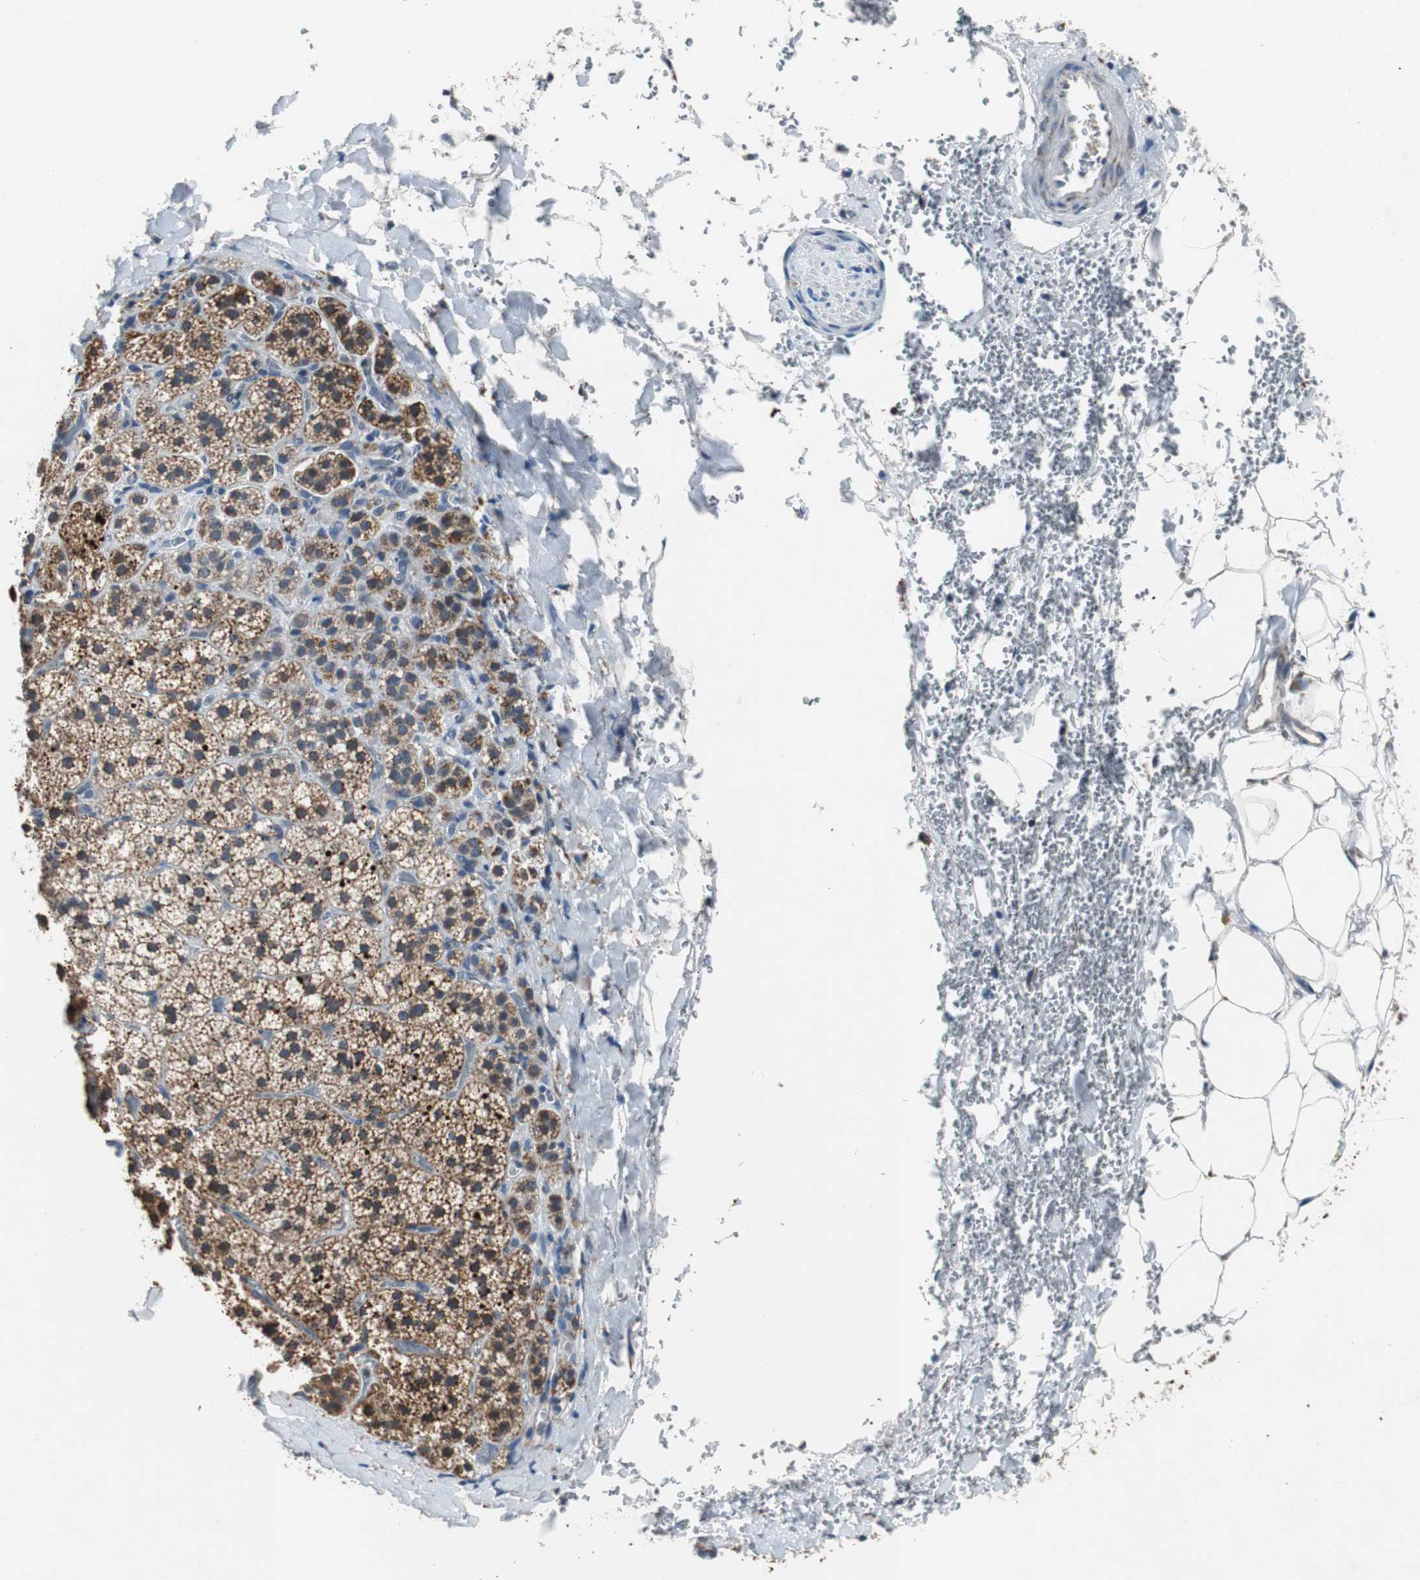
{"staining": {"intensity": "strong", "quantity": ">75%", "location": "cytoplasmic/membranous"}, "tissue": "adrenal gland", "cell_type": "Glandular cells", "image_type": "normal", "snomed": [{"axis": "morphology", "description": "Normal tissue, NOS"}, {"axis": "topography", "description": "Adrenal gland"}], "caption": "Immunohistochemistry (IHC) (DAB) staining of benign adrenal gland demonstrates strong cytoplasmic/membranous protein positivity in approximately >75% of glandular cells.", "gene": "PITRM1", "patient": {"sex": "female", "age": 44}}